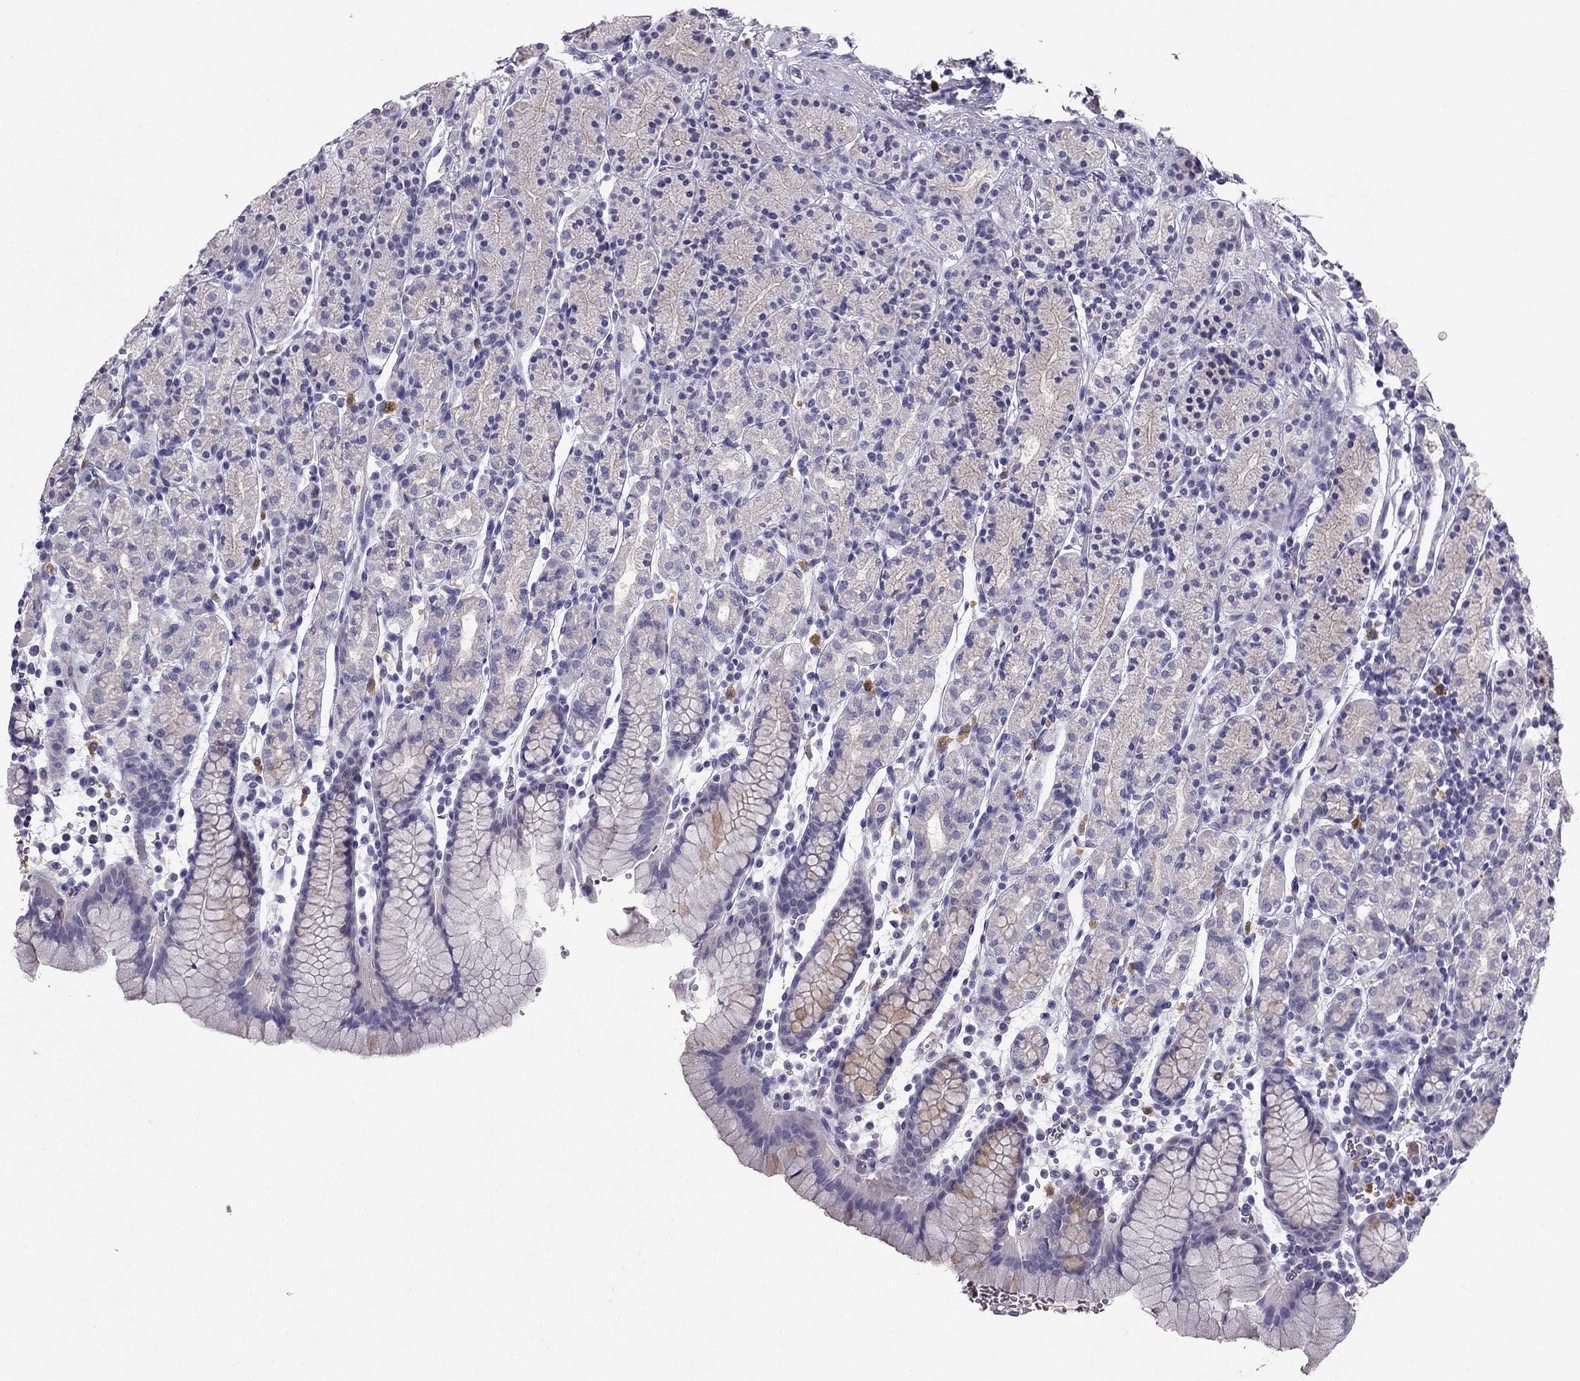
{"staining": {"intensity": "weak", "quantity": "<25%", "location": "cytoplasmic/membranous"}, "tissue": "stomach", "cell_type": "Glandular cells", "image_type": "normal", "snomed": [{"axis": "morphology", "description": "Normal tissue, NOS"}, {"axis": "topography", "description": "Stomach, upper"}, {"axis": "topography", "description": "Stomach"}], "caption": "Immunohistochemistry image of benign stomach stained for a protein (brown), which reveals no positivity in glandular cells.", "gene": "LMTK3", "patient": {"sex": "male", "age": 62}}